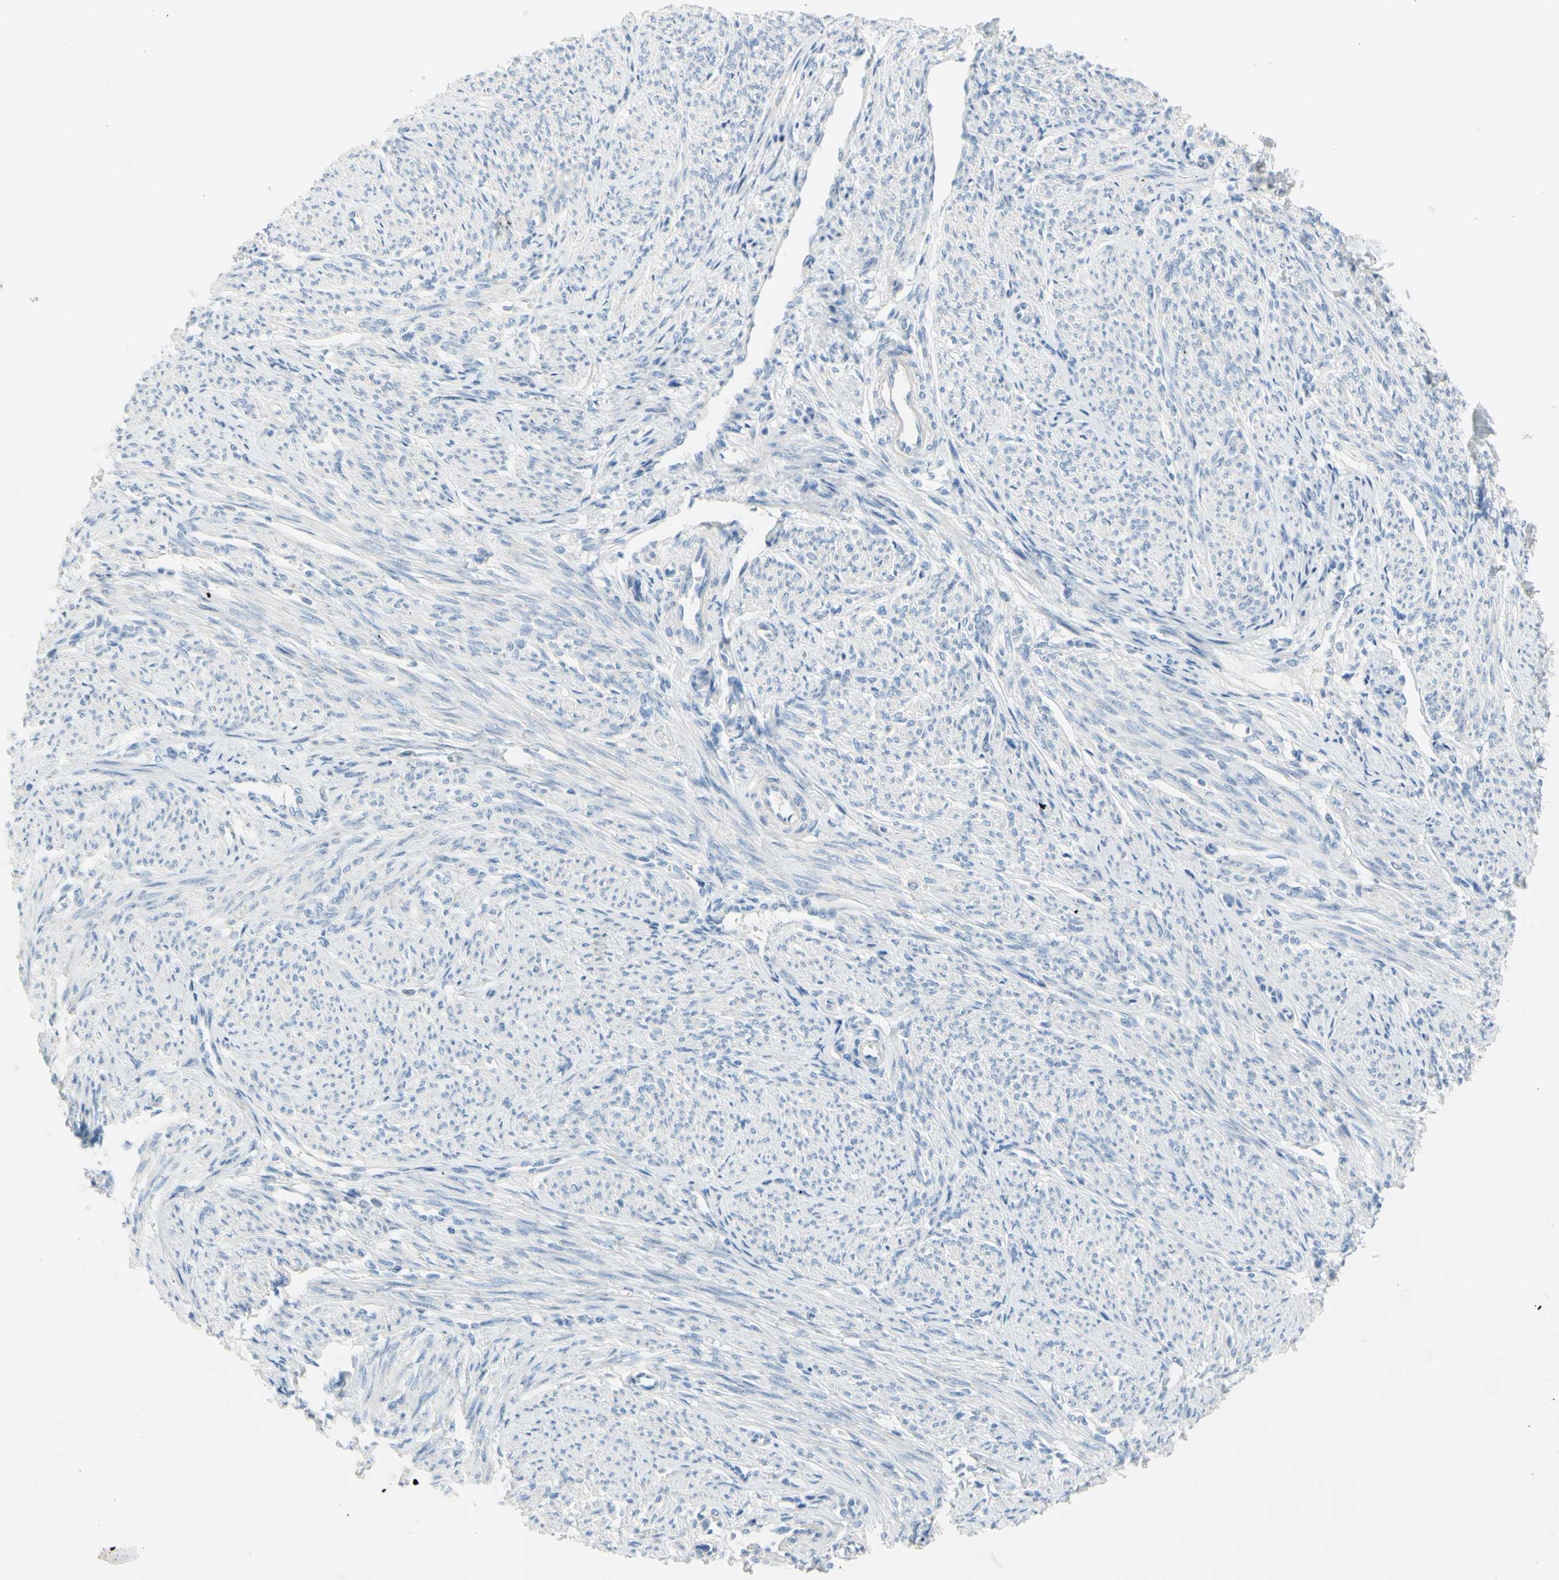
{"staining": {"intensity": "negative", "quantity": "none", "location": "none"}, "tissue": "smooth muscle", "cell_type": "Smooth muscle cells", "image_type": "normal", "snomed": [{"axis": "morphology", "description": "Normal tissue, NOS"}, {"axis": "topography", "description": "Smooth muscle"}], "caption": "High power microscopy image of an IHC photomicrograph of unremarkable smooth muscle, revealing no significant positivity in smooth muscle cells.", "gene": "SLC1A2", "patient": {"sex": "female", "age": 65}}